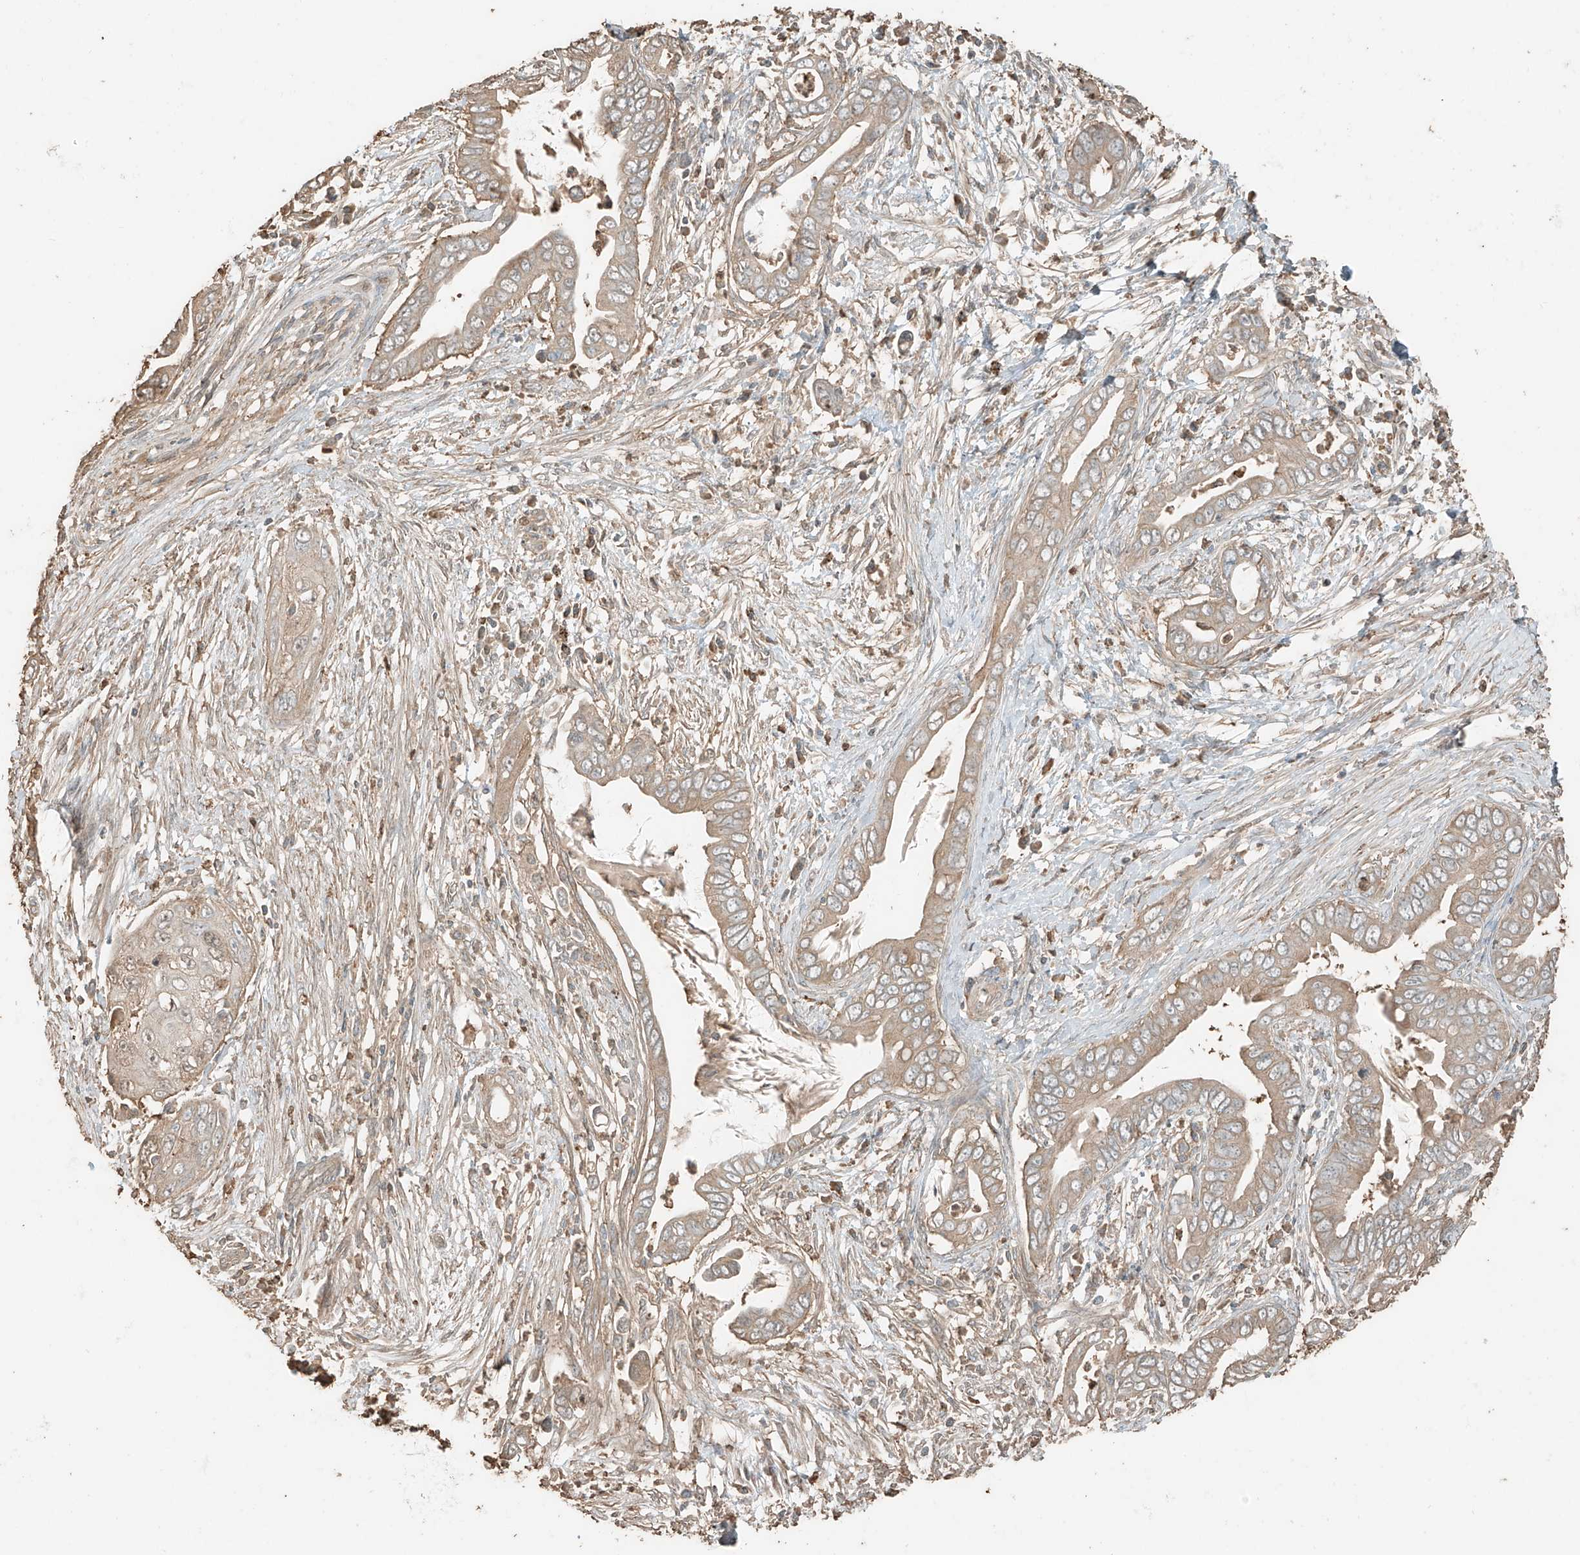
{"staining": {"intensity": "weak", "quantity": ">75%", "location": "cytoplasmic/membranous"}, "tissue": "pancreatic cancer", "cell_type": "Tumor cells", "image_type": "cancer", "snomed": [{"axis": "morphology", "description": "Adenocarcinoma, NOS"}, {"axis": "topography", "description": "Pancreas"}], "caption": "Human pancreatic cancer (adenocarcinoma) stained with a protein marker demonstrates weak staining in tumor cells.", "gene": "RFTN2", "patient": {"sex": "male", "age": 75}}